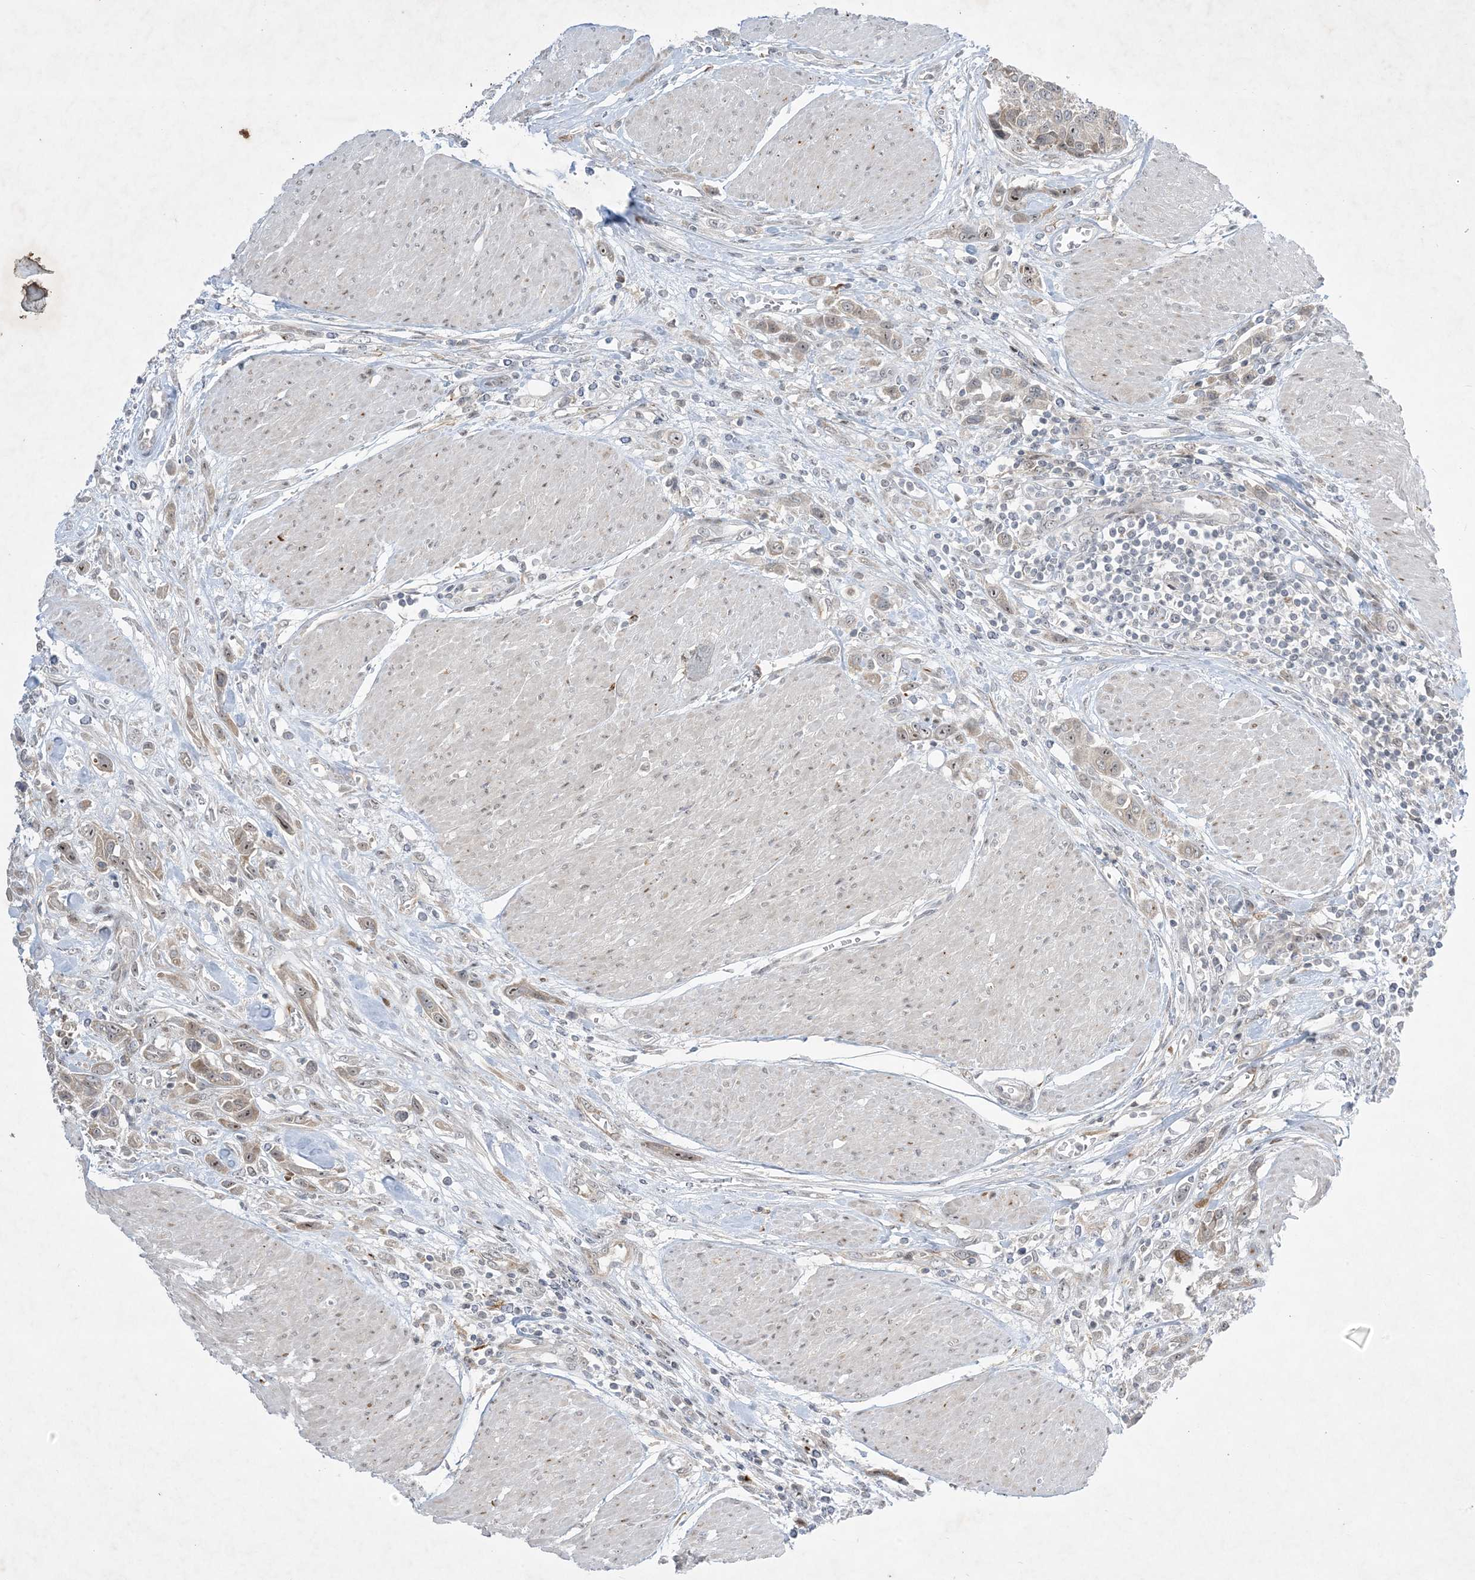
{"staining": {"intensity": "weak", "quantity": "25%-75%", "location": "nuclear"}, "tissue": "urothelial cancer", "cell_type": "Tumor cells", "image_type": "cancer", "snomed": [{"axis": "morphology", "description": "Urothelial carcinoma, High grade"}, {"axis": "topography", "description": "Urinary bladder"}], "caption": "The image demonstrates immunohistochemical staining of urothelial cancer. There is weak nuclear positivity is seen in approximately 25%-75% of tumor cells.", "gene": "SOGA3", "patient": {"sex": "male", "age": 50}}